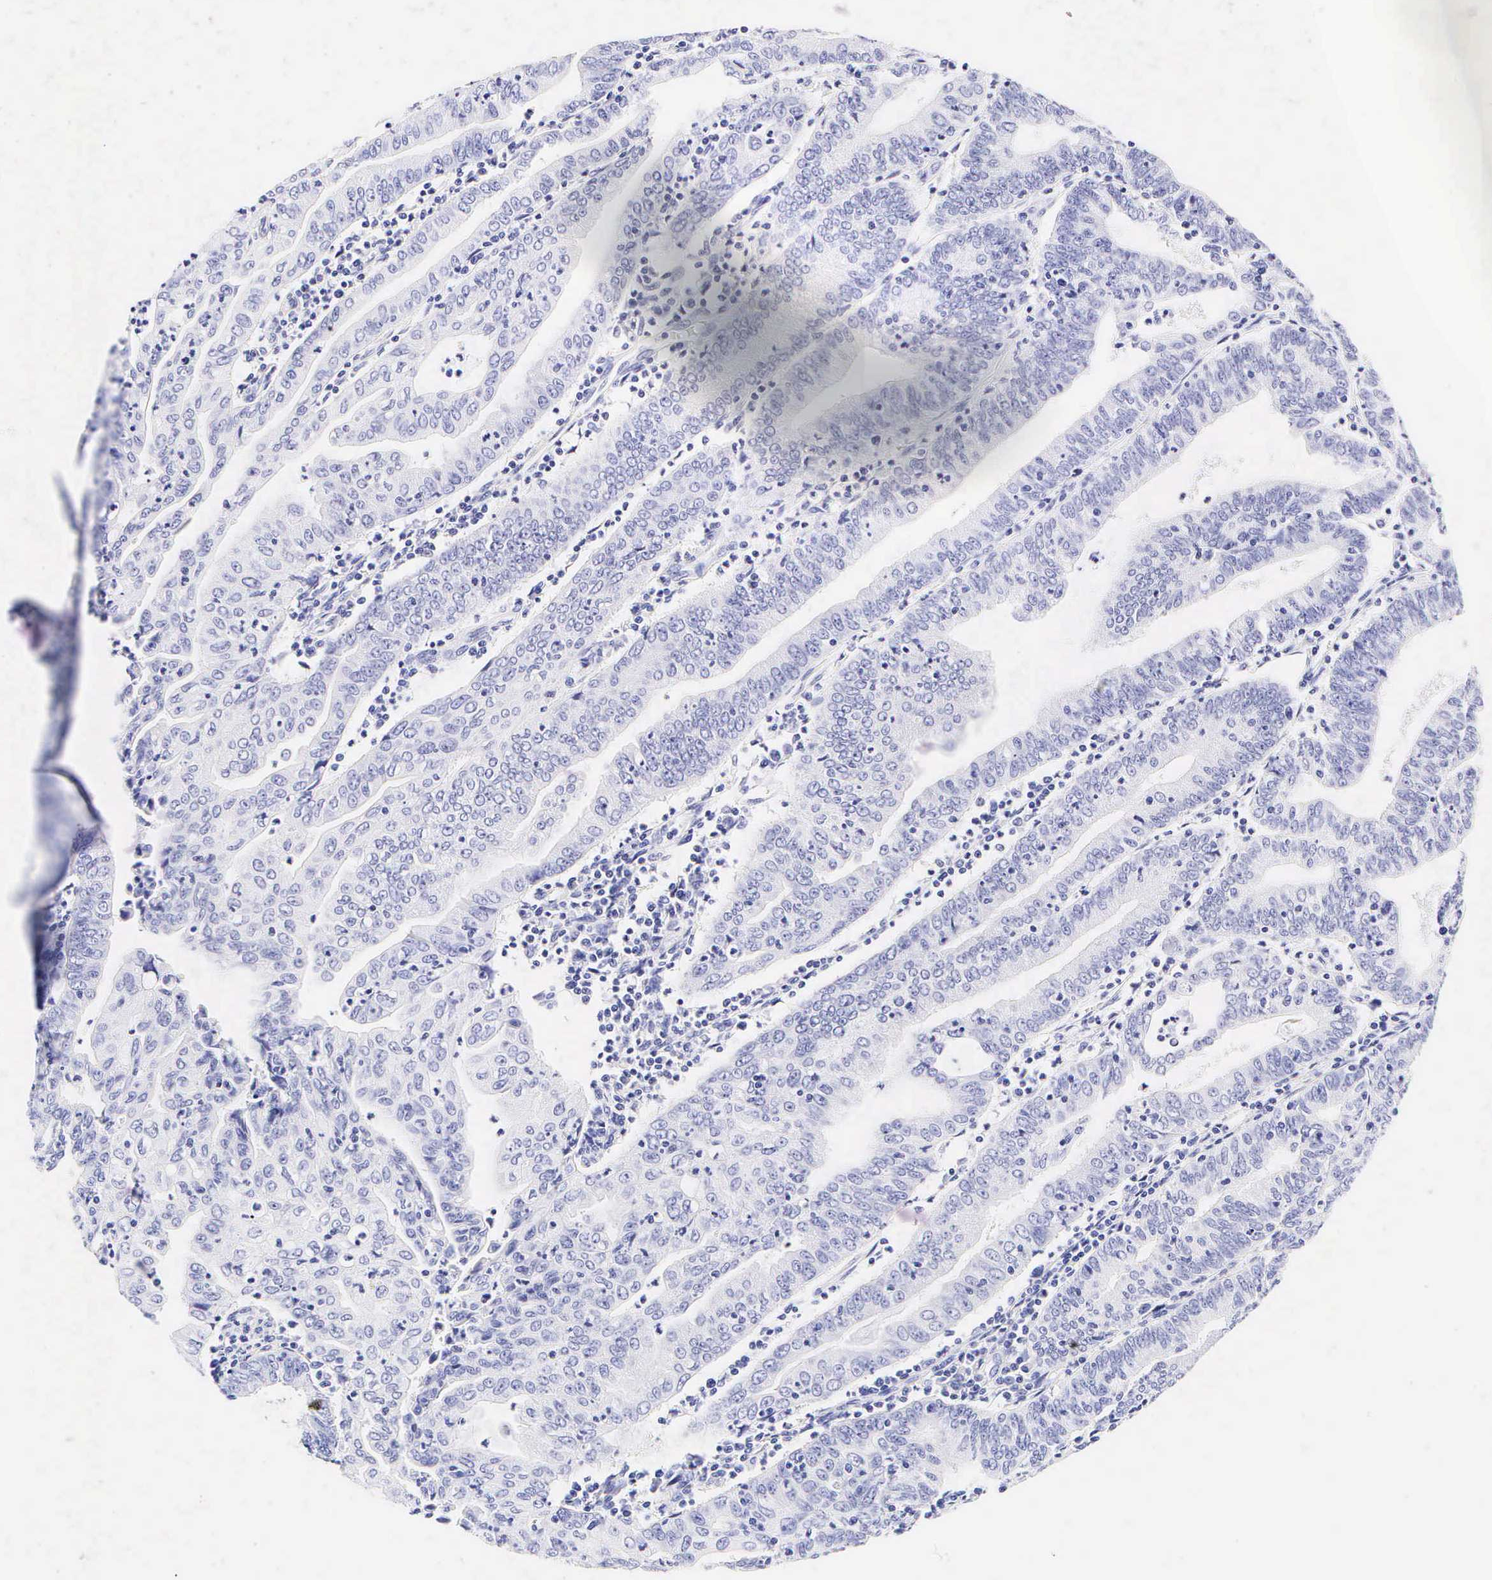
{"staining": {"intensity": "negative", "quantity": "none", "location": "none"}, "tissue": "endometrial cancer", "cell_type": "Tumor cells", "image_type": "cancer", "snomed": [{"axis": "morphology", "description": "Adenocarcinoma, NOS"}, {"axis": "topography", "description": "Endometrium"}], "caption": "A high-resolution image shows IHC staining of endometrial adenocarcinoma, which exhibits no significant expression in tumor cells. (DAB (3,3'-diaminobenzidine) immunohistochemistry (IHC) with hematoxylin counter stain).", "gene": "CALD1", "patient": {"sex": "female", "age": 60}}